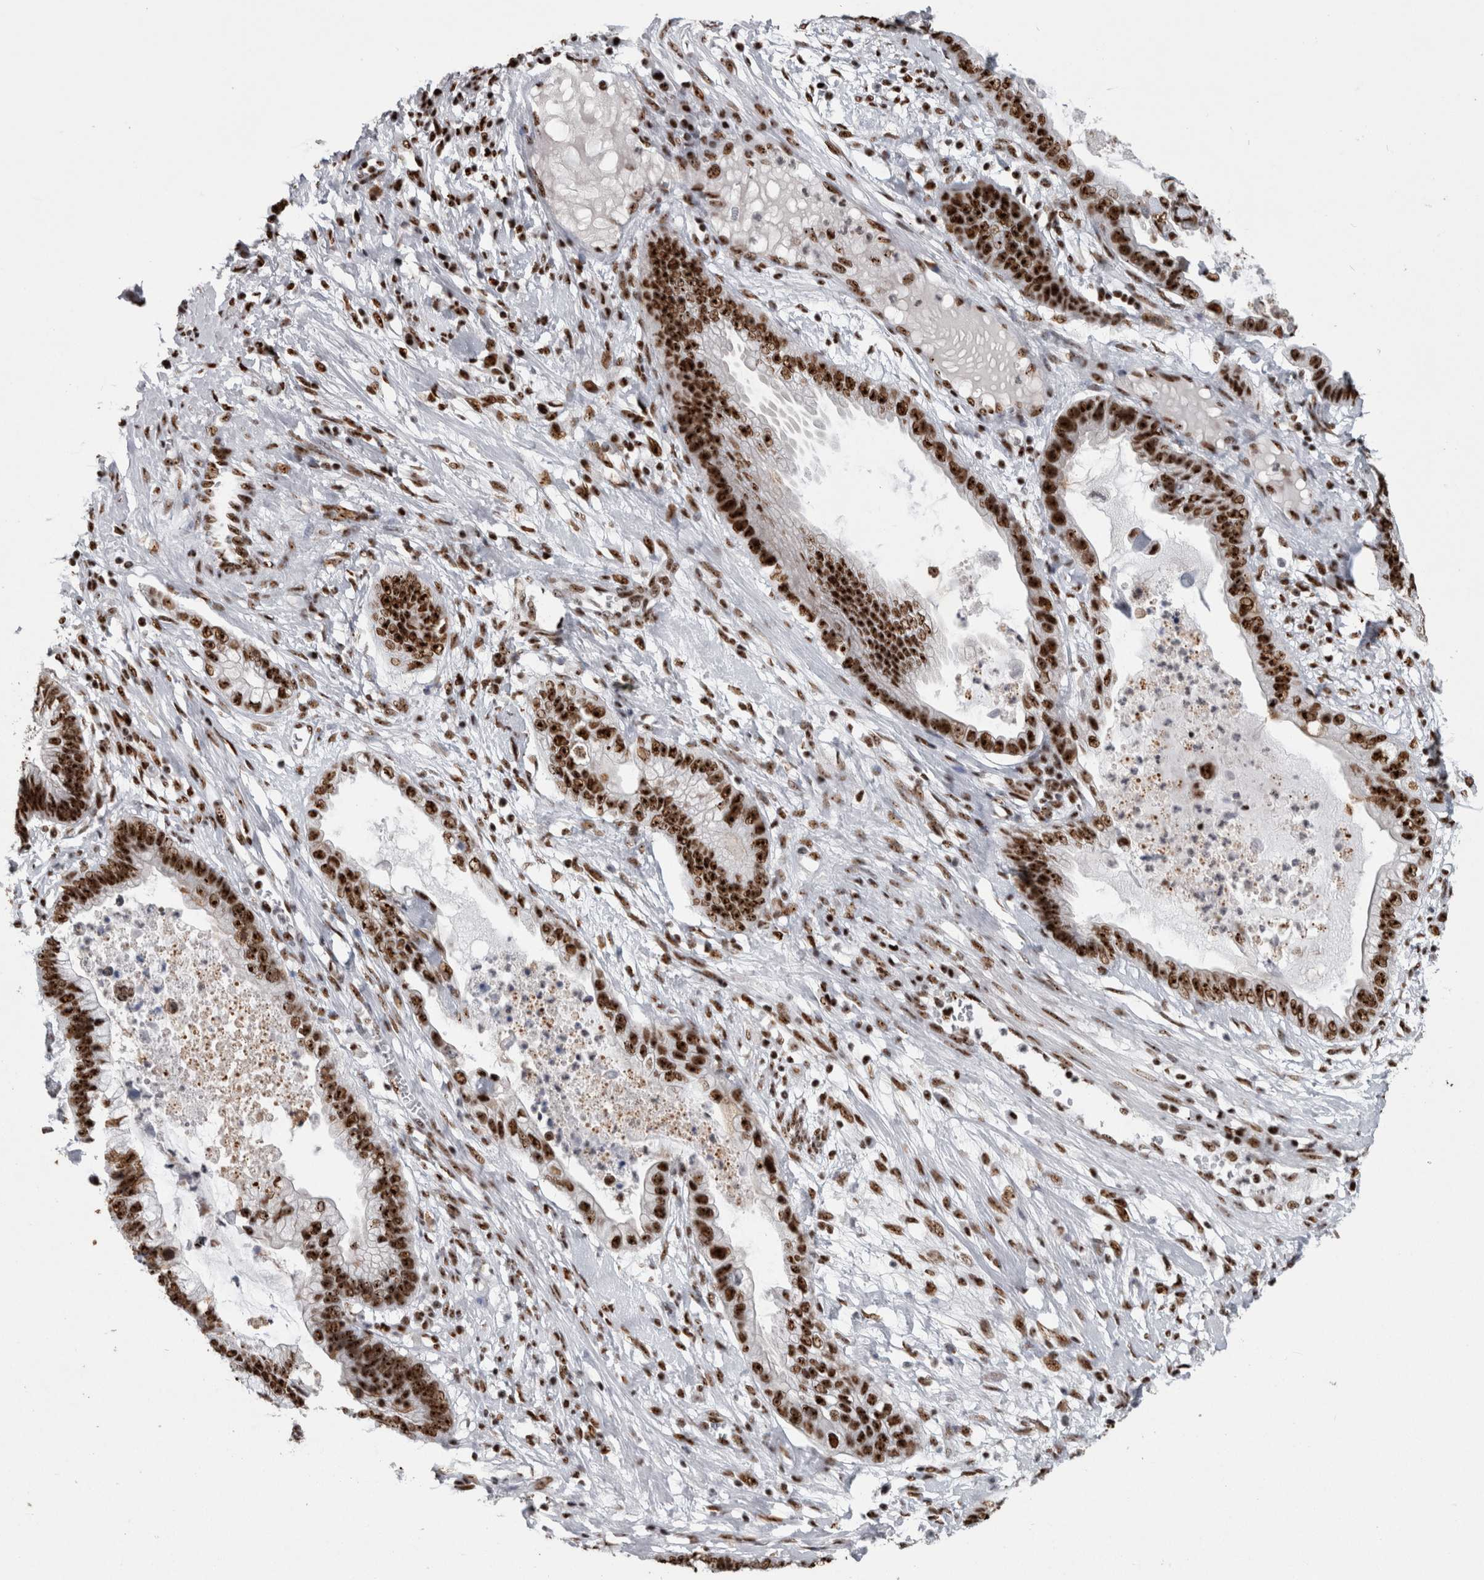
{"staining": {"intensity": "strong", "quantity": ">75%", "location": "nuclear"}, "tissue": "cervical cancer", "cell_type": "Tumor cells", "image_type": "cancer", "snomed": [{"axis": "morphology", "description": "Adenocarcinoma, NOS"}, {"axis": "topography", "description": "Cervix"}], "caption": "Cervical adenocarcinoma was stained to show a protein in brown. There is high levels of strong nuclear staining in approximately >75% of tumor cells. (Stains: DAB (3,3'-diaminobenzidine) in brown, nuclei in blue, Microscopy: brightfield microscopy at high magnification).", "gene": "NCL", "patient": {"sex": "female", "age": 44}}